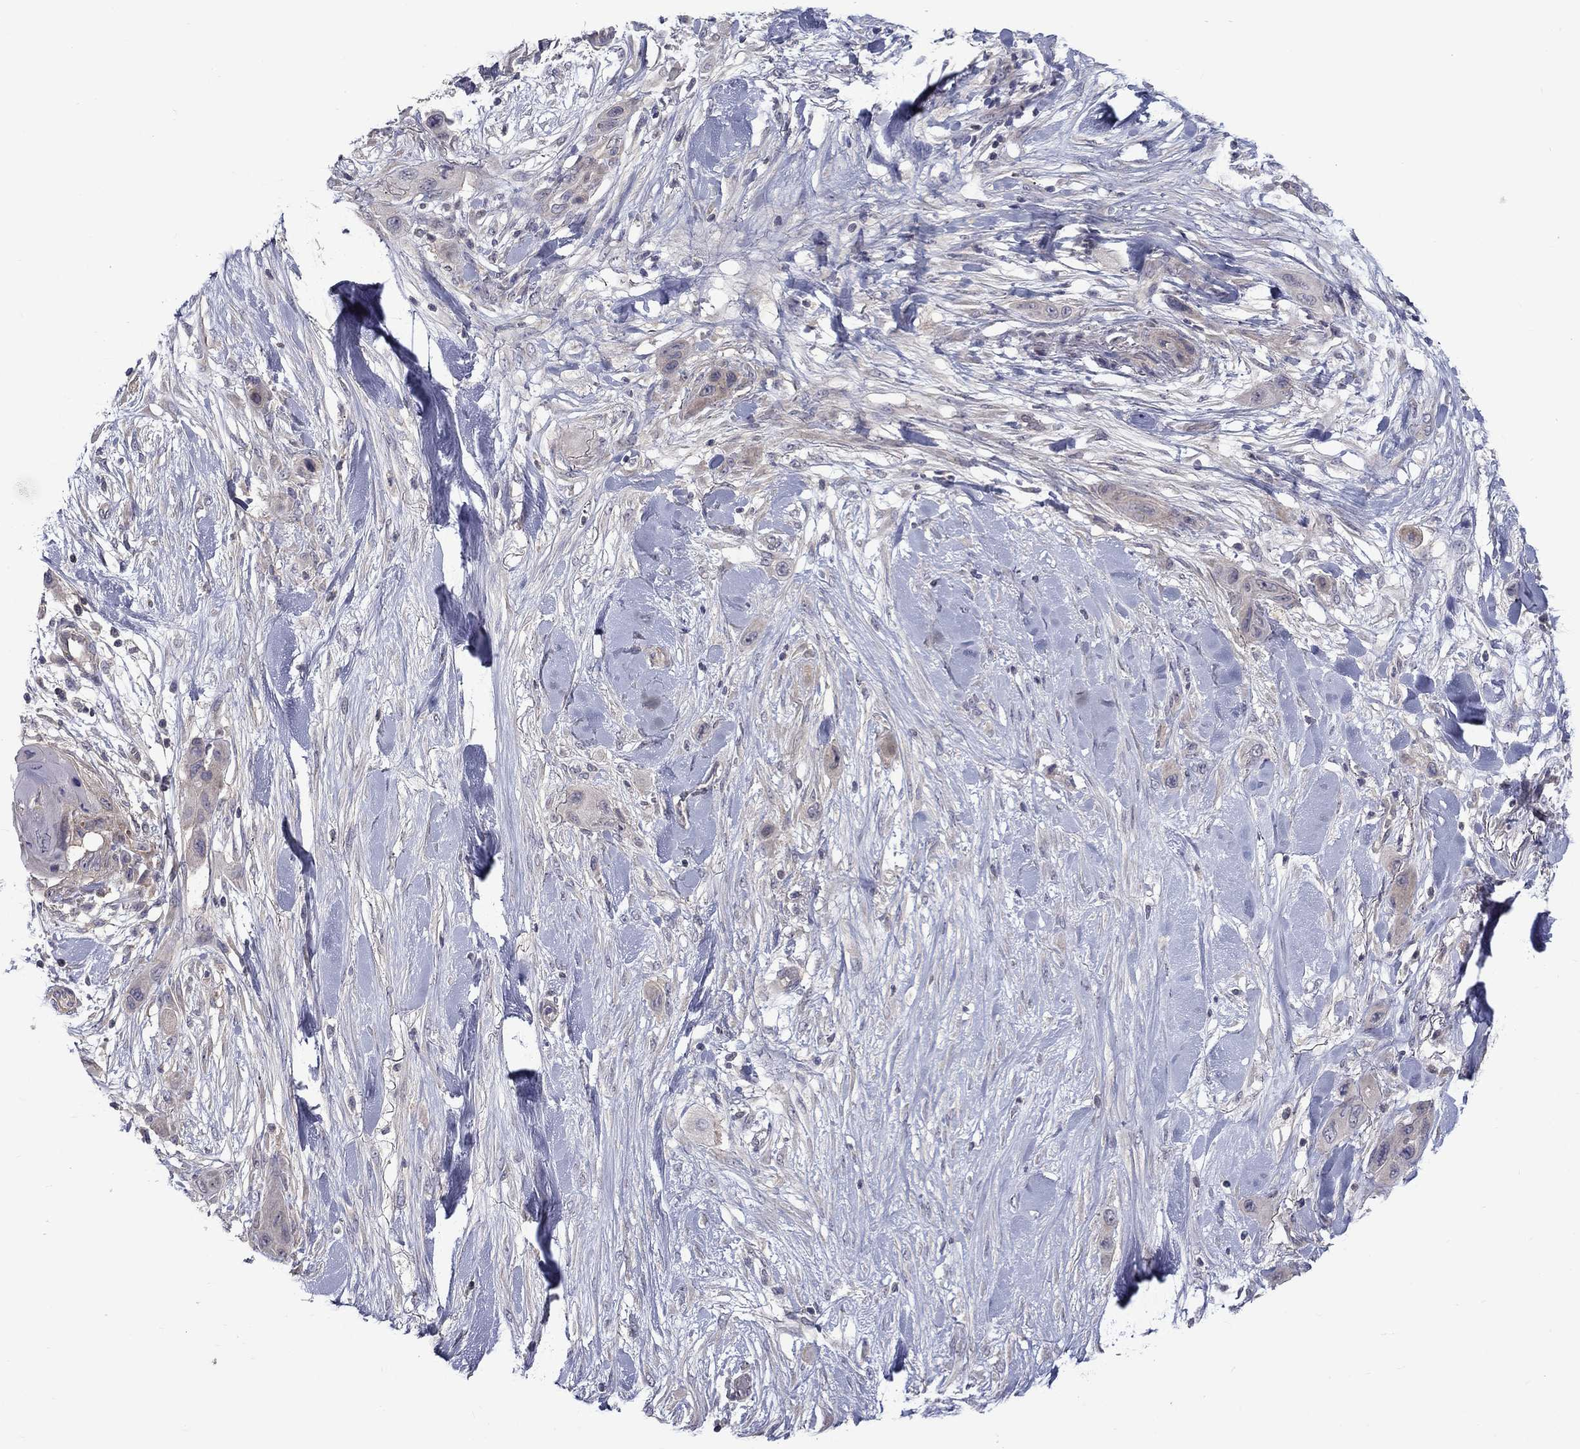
{"staining": {"intensity": "weak", "quantity": "<25%", "location": "cytoplasmic/membranous"}, "tissue": "skin cancer", "cell_type": "Tumor cells", "image_type": "cancer", "snomed": [{"axis": "morphology", "description": "Squamous cell carcinoma, NOS"}, {"axis": "topography", "description": "Skin"}], "caption": "Tumor cells are negative for protein expression in human skin squamous cell carcinoma.", "gene": "SLC39A14", "patient": {"sex": "male", "age": 79}}